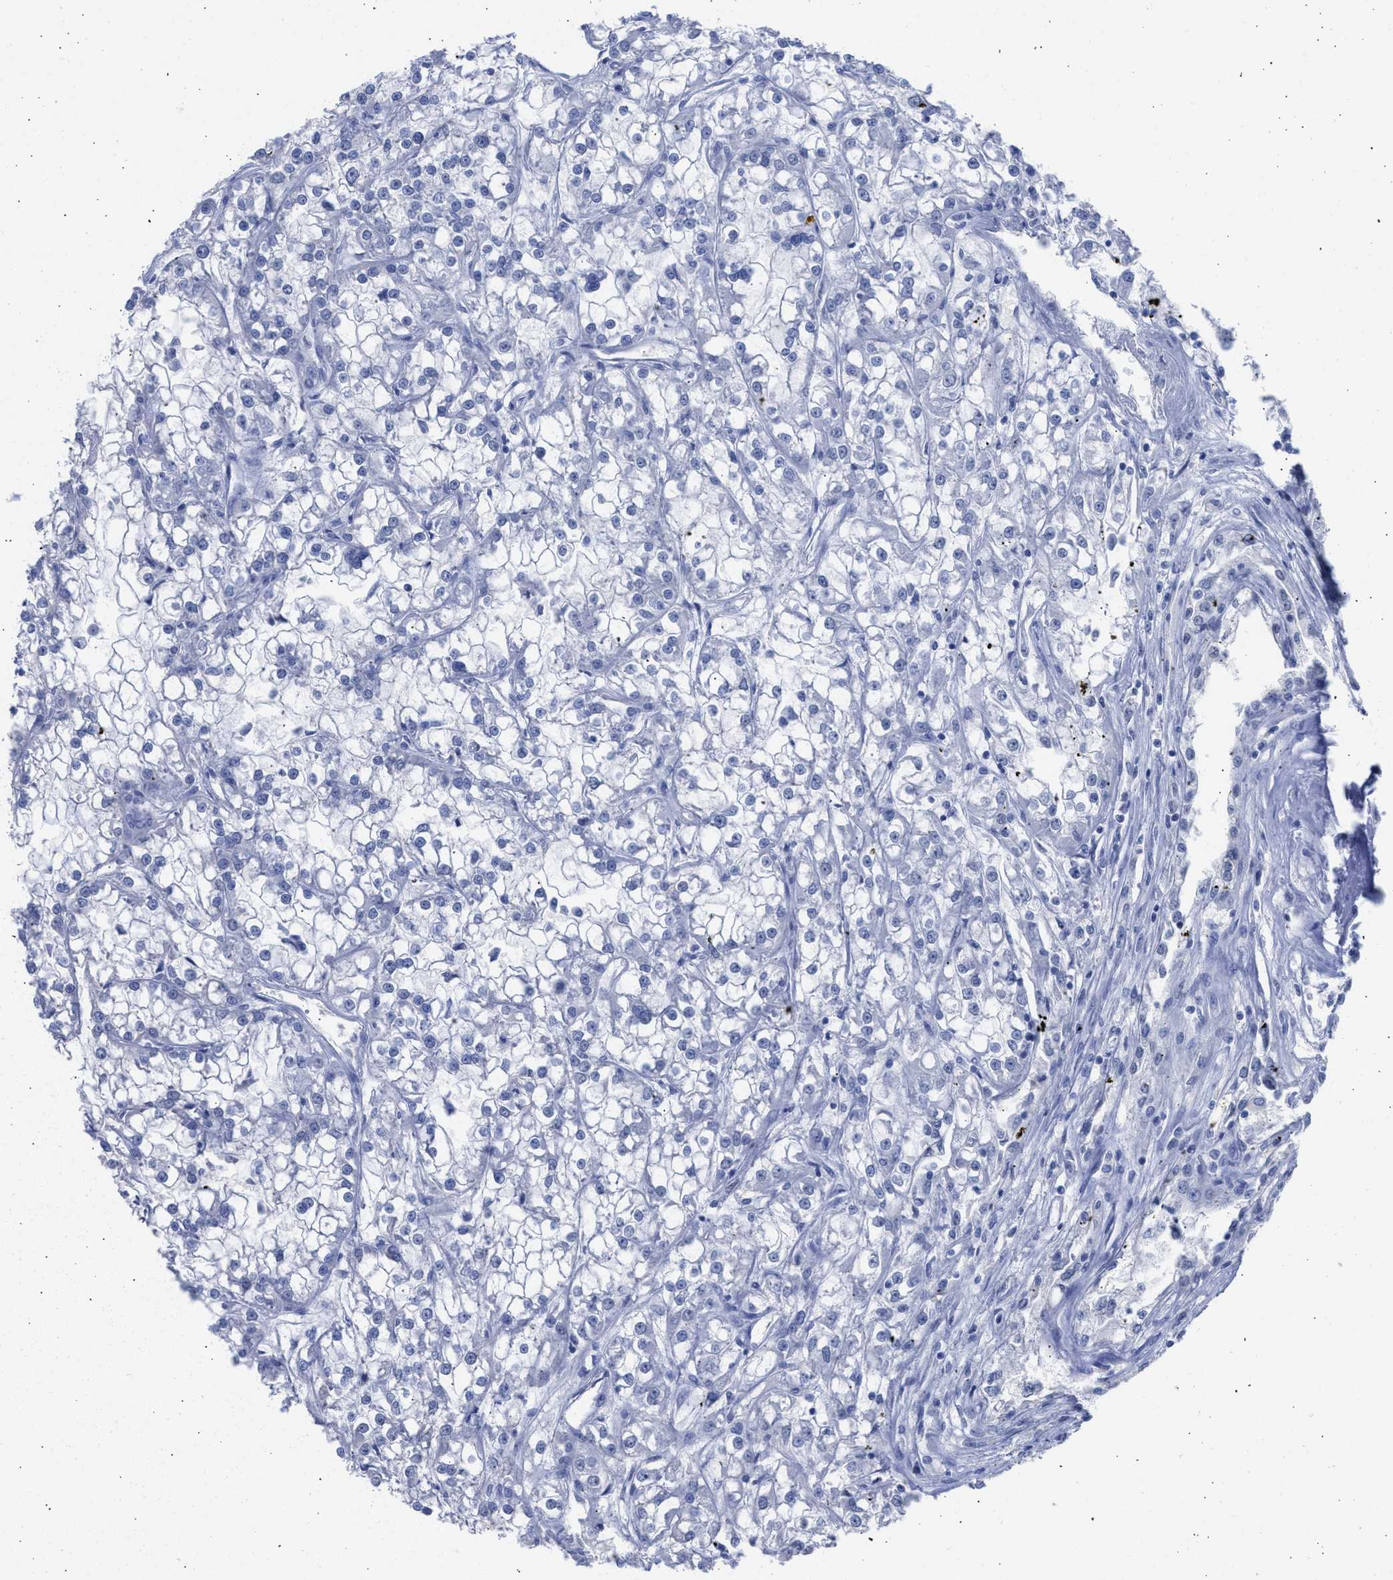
{"staining": {"intensity": "negative", "quantity": "none", "location": "none"}, "tissue": "renal cancer", "cell_type": "Tumor cells", "image_type": "cancer", "snomed": [{"axis": "morphology", "description": "Adenocarcinoma, NOS"}, {"axis": "topography", "description": "Kidney"}], "caption": "Image shows no protein positivity in tumor cells of renal cancer tissue.", "gene": "RSPH1", "patient": {"sex": "female", "age": 52}}